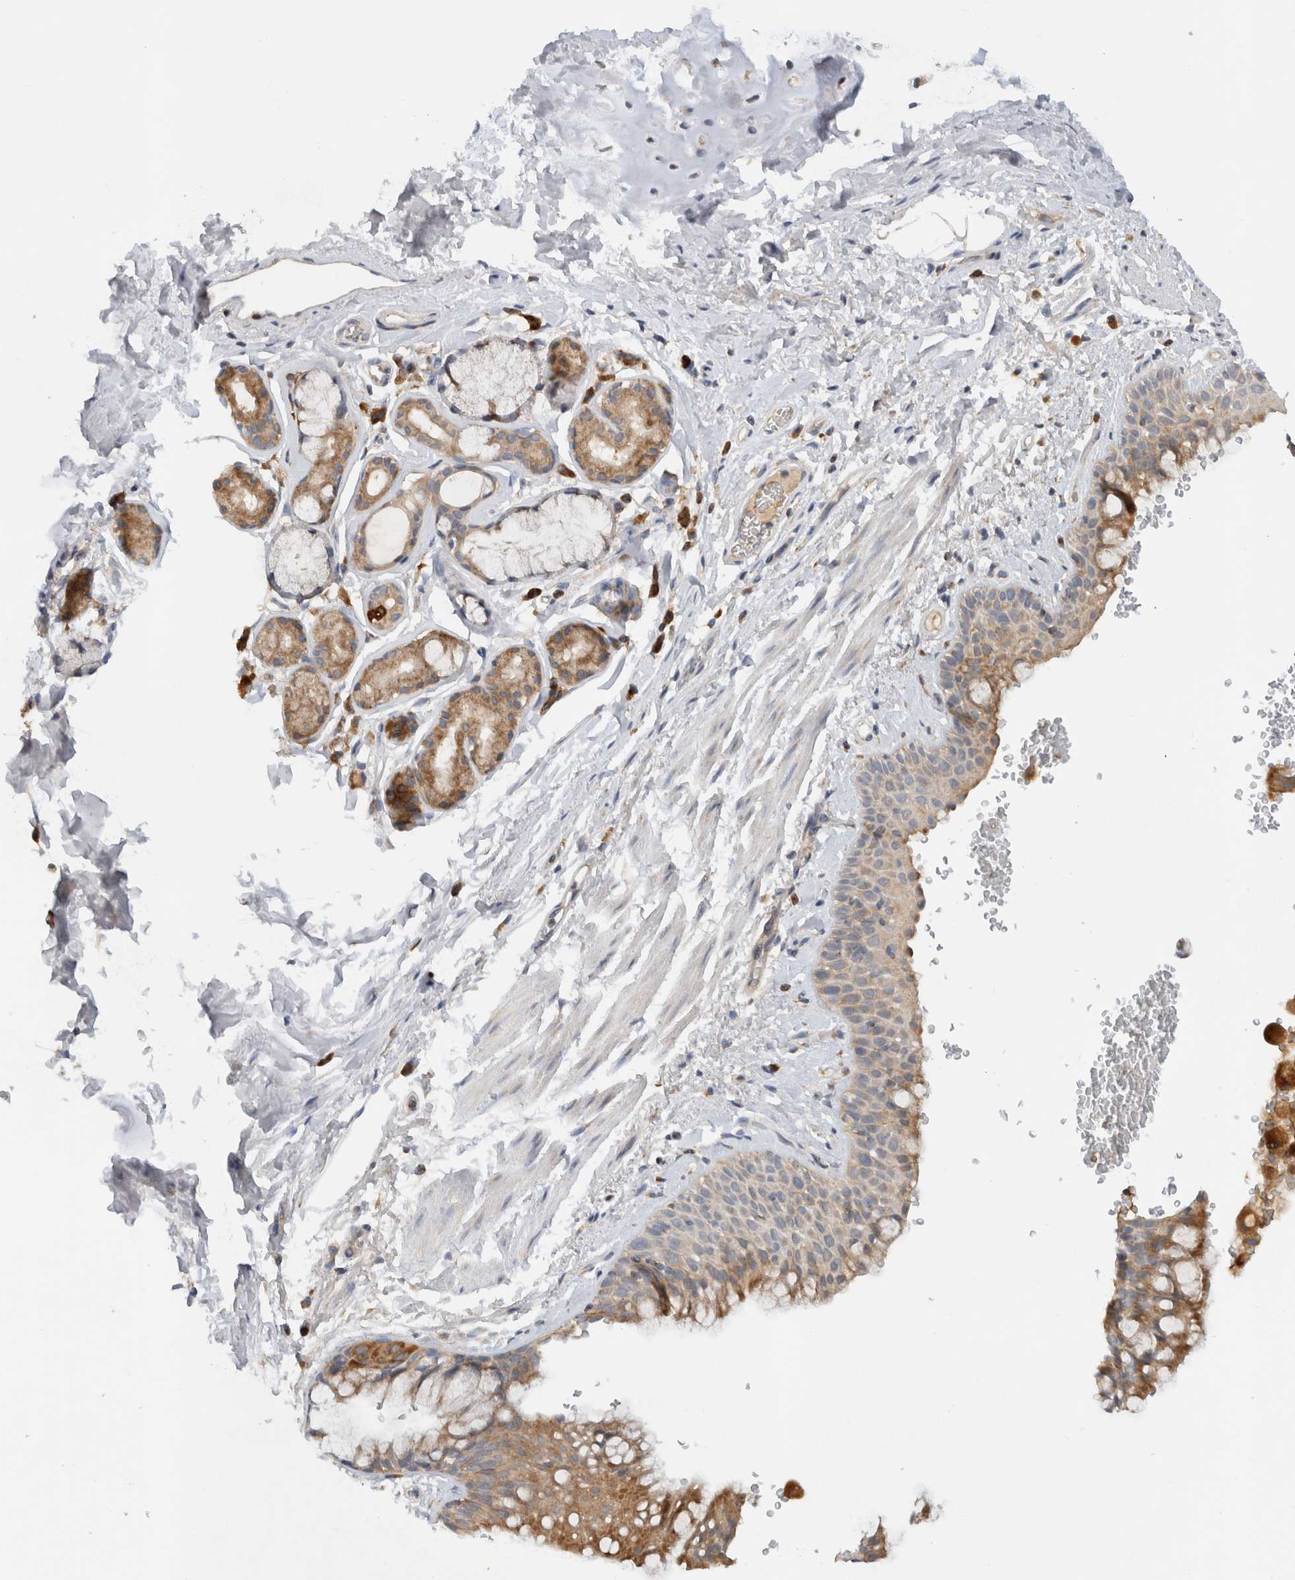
{"staining": {"intensity": "moderate", "quantity": "25%-75%", "location": "cytoplasmic/membranous"}, "tissue": "bronchus", "cell_type": "Respiratory epithelial cells", "image_type": "normal", "snomed": [{"axis": "morphology", "description": "Normal tissue, NOS"}, {"axis": "topography", "description": "Cartilage tissue"}, {"axis": "topography", "description": "Bronchus"}], "caption": "The photomicrograph reveals immunohistochemical staining of benign bronchus. There is moderate cytoplasmic/membranous positivity is present in approximately 25%-75% of respiratory epithelial cells. (DAB = brown stain, brightfield microscopy at high magnification).", "gene": "AMPD1", "patient": {"sex": "female", "age": 53}}